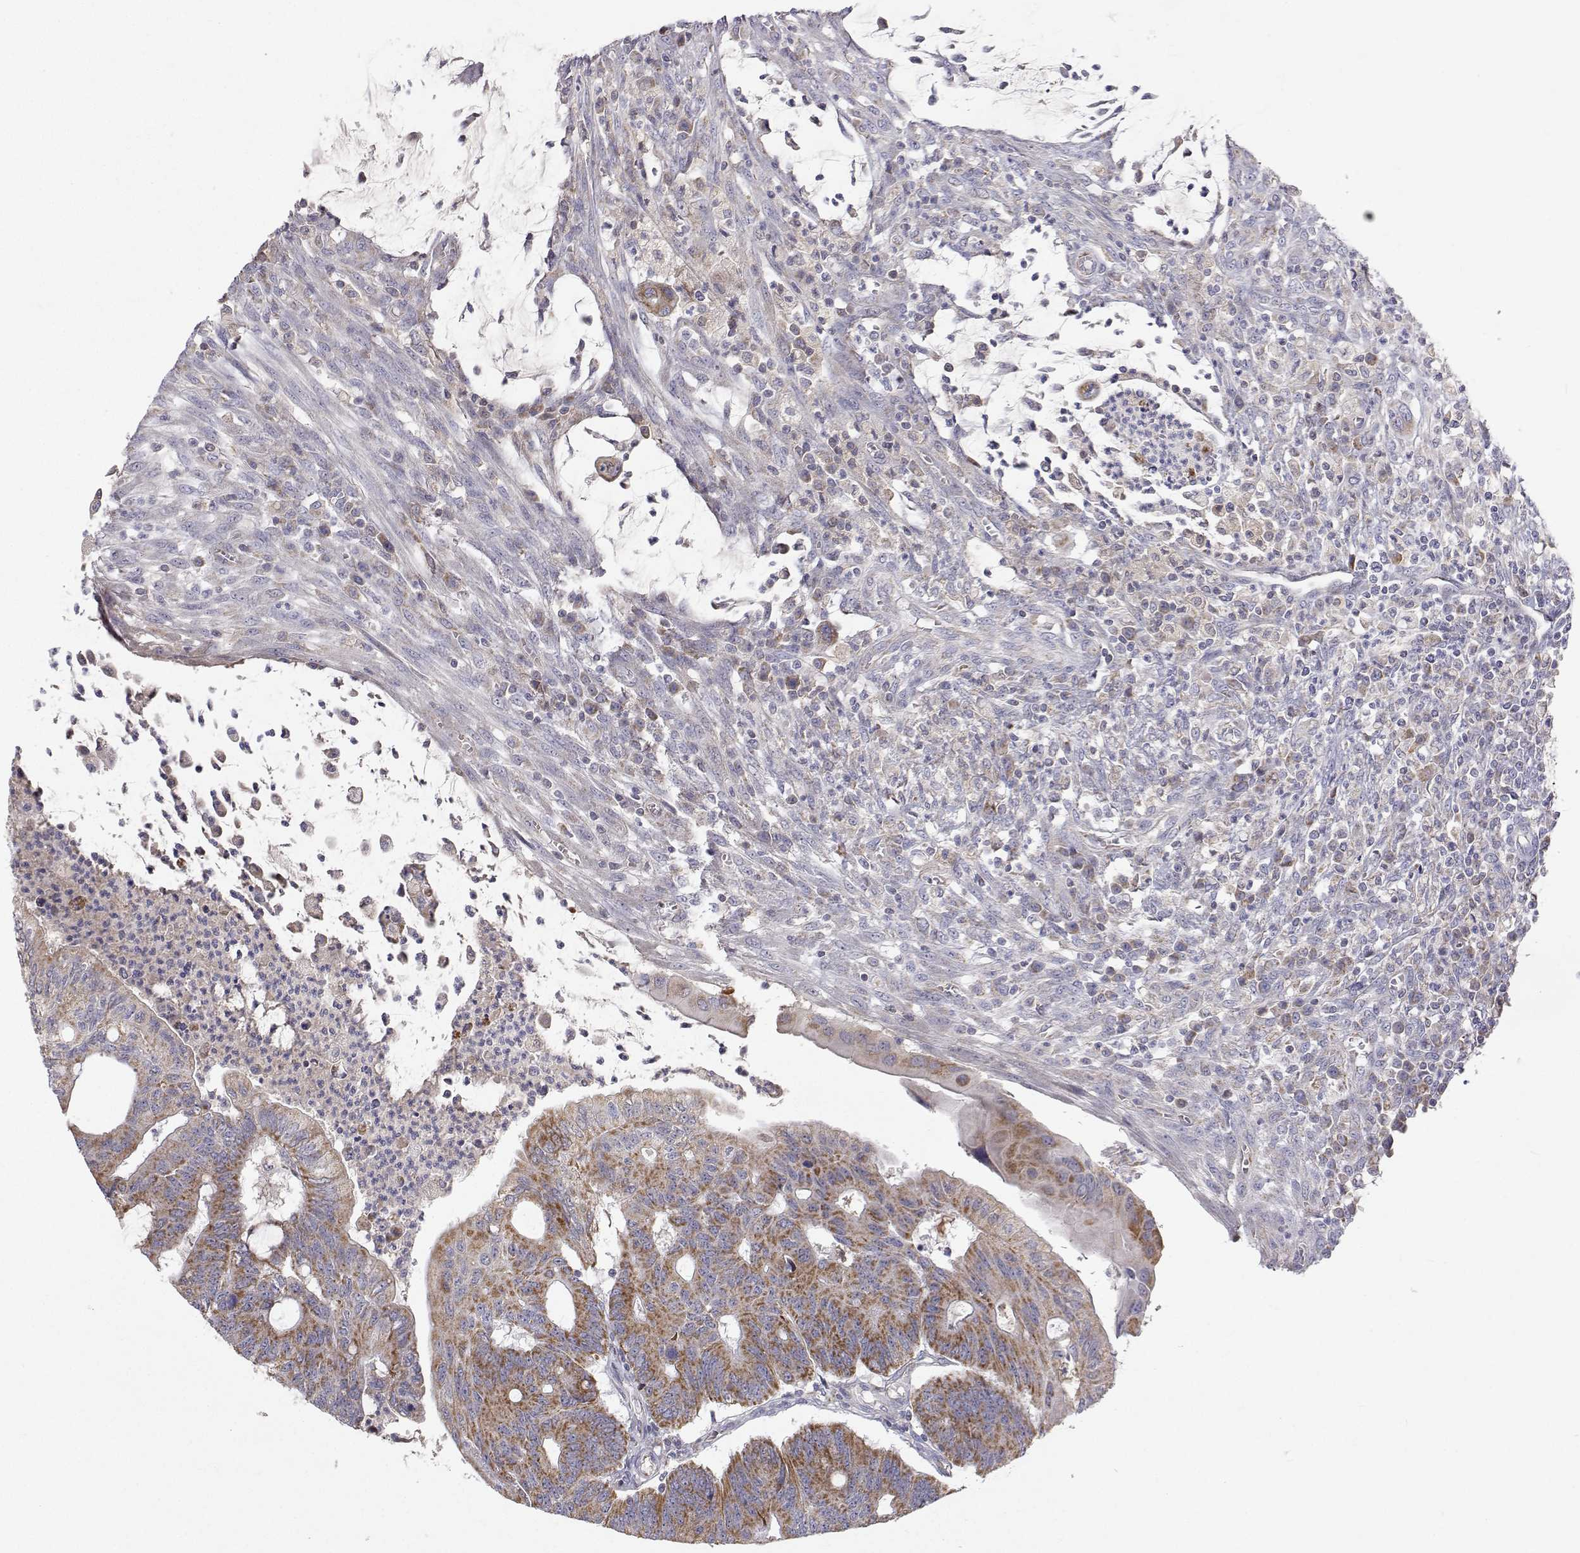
{"staining": {"intensity": "moderate", "quantity": ">75%", "location": "cytoplasmic/membranous"}, "tissue": "colorectal cancer", "cell_type": "Tumor cells", "image_type": "cancer", "snomed": [{"axis": "morphology", "description": "Adenocarcinoma, NOS"}, {"axis": "topography", "description": "Colon"}], "caption": "DAB (3,3'-diaminobenzidine) immunohistochemical staining of human colorectal adenocarcinoma exhibits moderate cytoplasmic/membranous protein positivity in about >75% of tumor cells.", "gene": "MRPL3", "patient": {"sex": "male", "age": 65}}